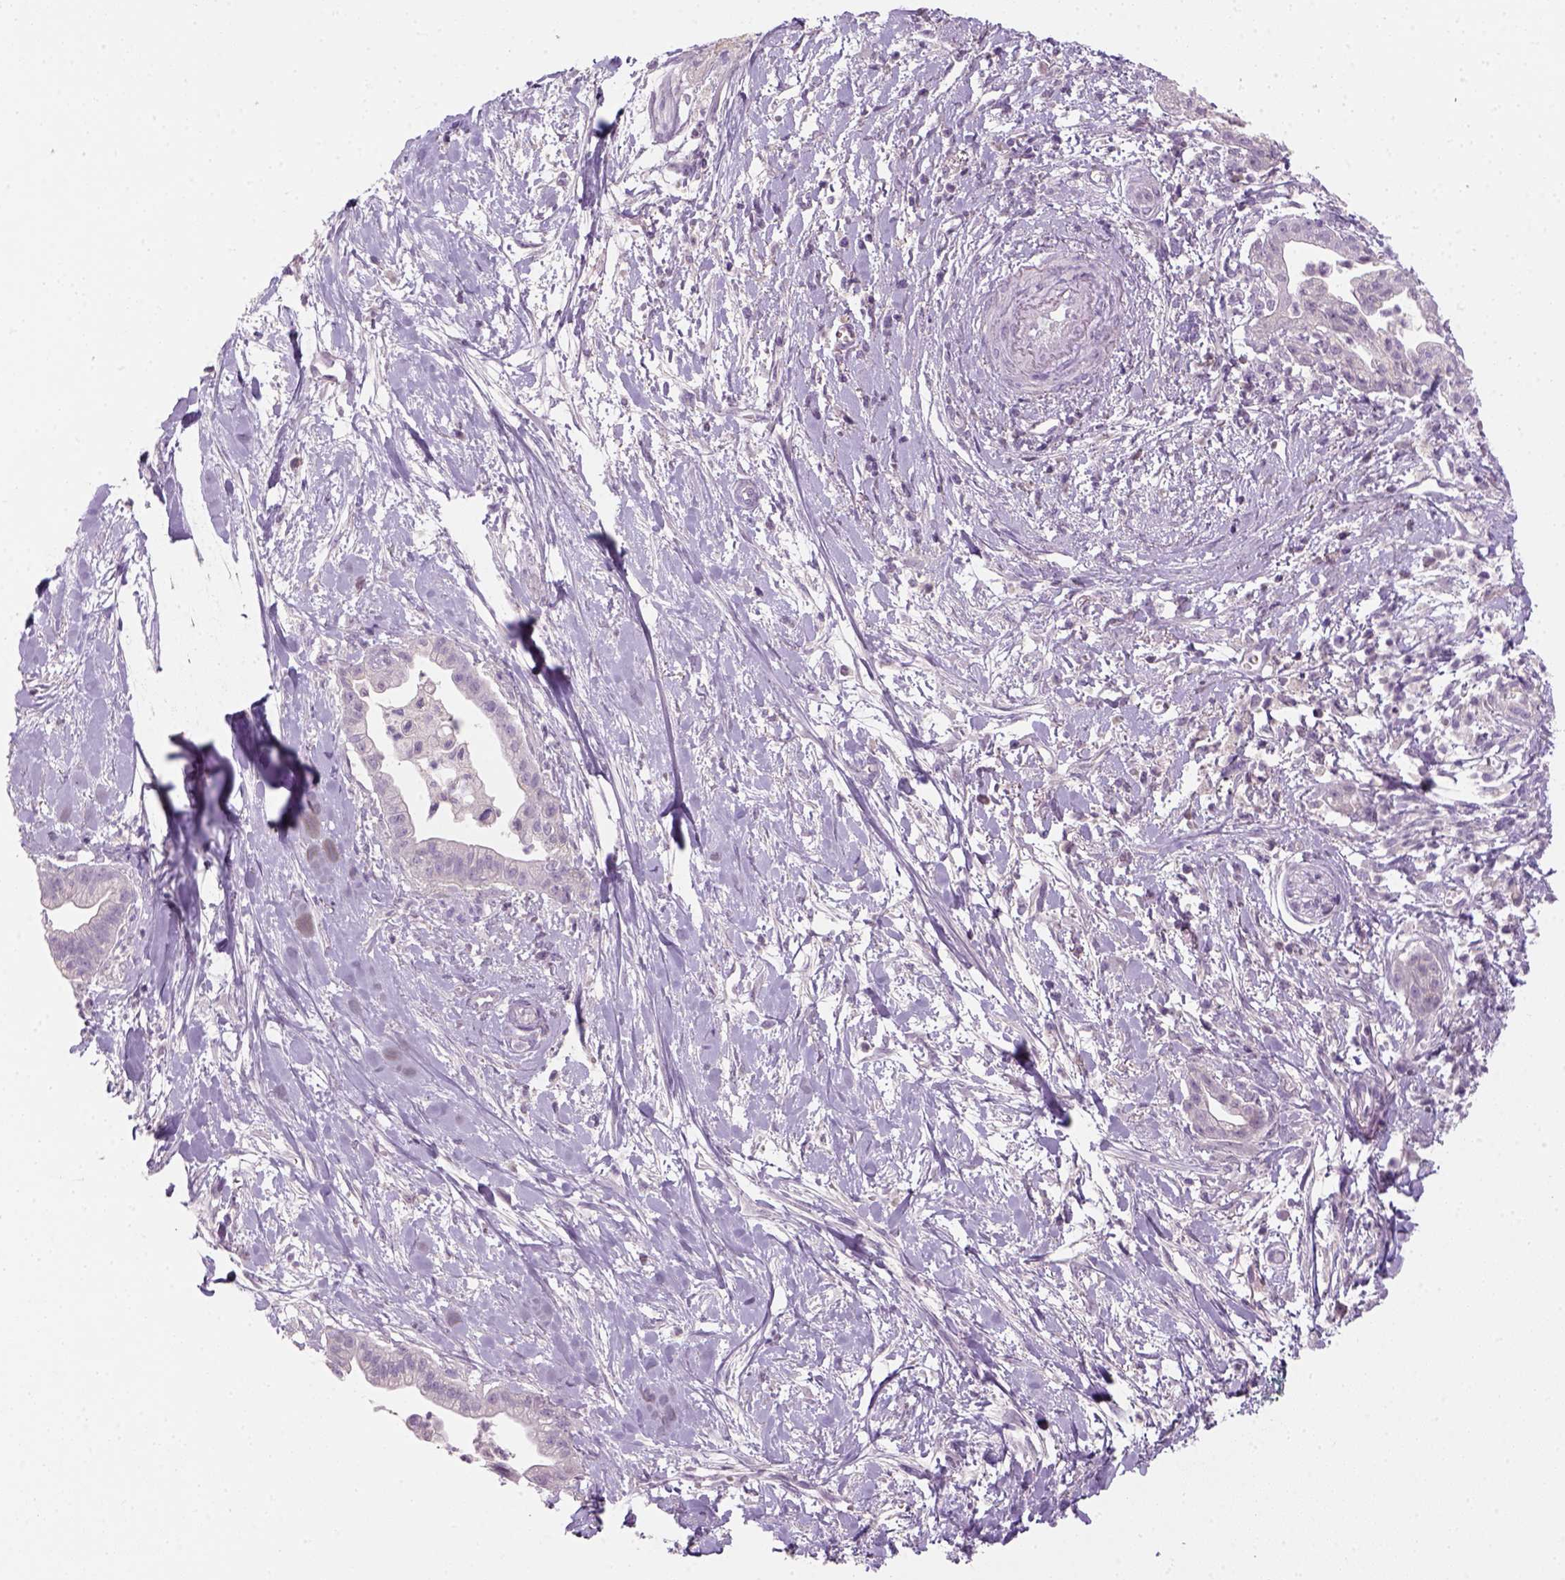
{"staining": {"intensity": "negative", "quantity": "none", "location": "none"}, "tissue": "pancreatic cancer", "cell_type": "Tumor cells", "image_type": "cancer", "snomed": [{"axis": "morphology", "description": "Normal tissue, NOS"}, {"axis": "morphology", "description": "Adenocarcinoma, NOS"}, {"axis": "topography", "description": "Lymph node"}, {"axis": "topography", "description": "Pancreas"}], "caption": "High power microscopy histopathology image of an IHC micrograph of pancreatic cancer (adenocarcinoma), revealing no significant expression in tumor cells.", "gene": "GFI1B", "patient": {"sex": "female", "age": 58}}